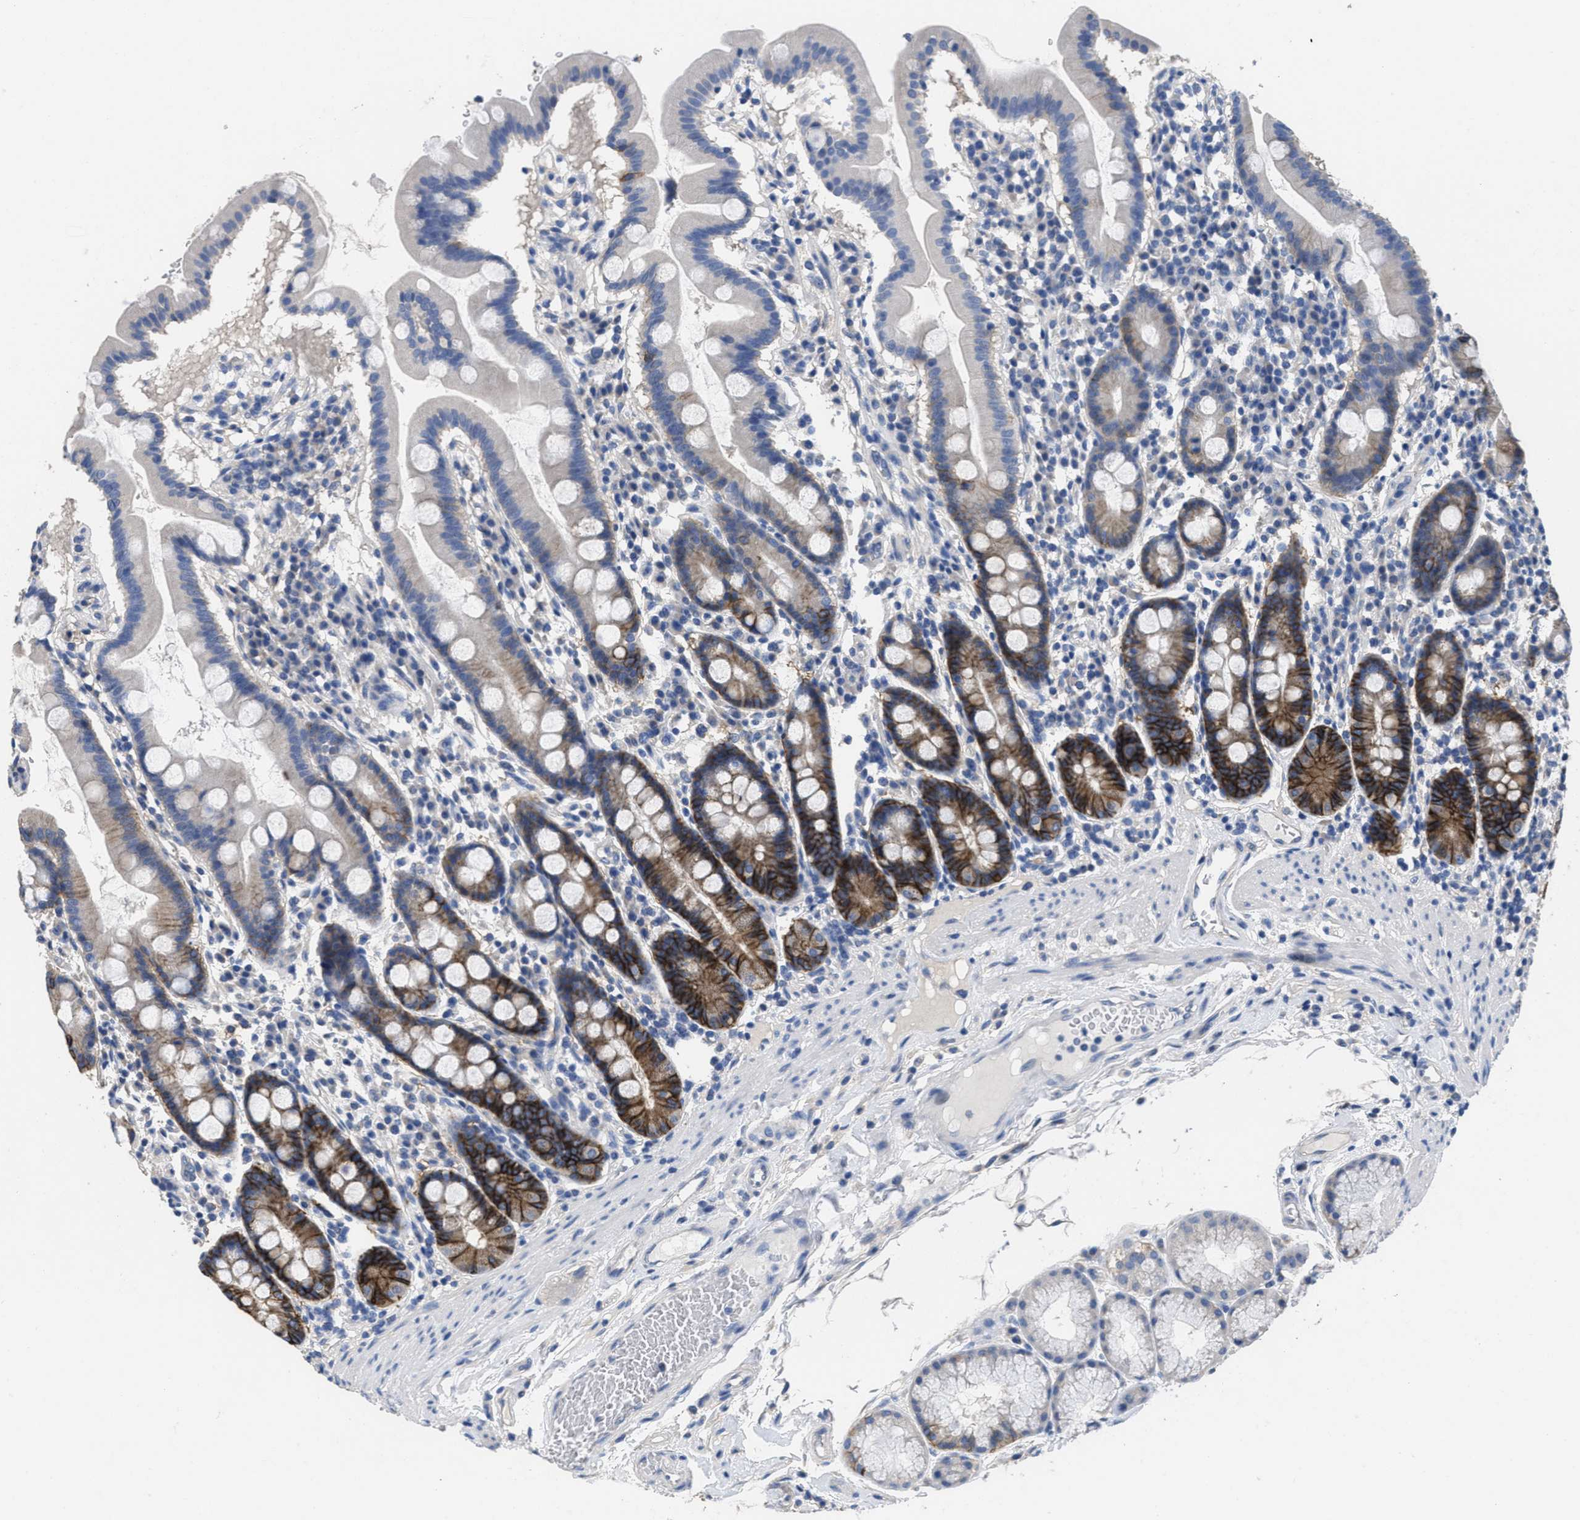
{"staining": {"intensity": "strong", "quantity": "25%-75%", "location": "cytoplasmic/membranous"}, "tissue": "duodenum", "cell_type": "Glandular cells", "image_type": "normal", "snomed": [{"axis": "morphology", "description": "Normal tissue, NOS"}, {"axis": "topography", "description": "Duodenum"}], "caption": "Immunohistochemistry (IHC) micrograph of unremarkable duodenum stained for a protein (brown), which shows high levels of strong cytoplasmic/membranous positivity in approximately 25%-75% of glandular cells.", "gene": "CA9", "patient": {"sex": "male", "age": 50}}